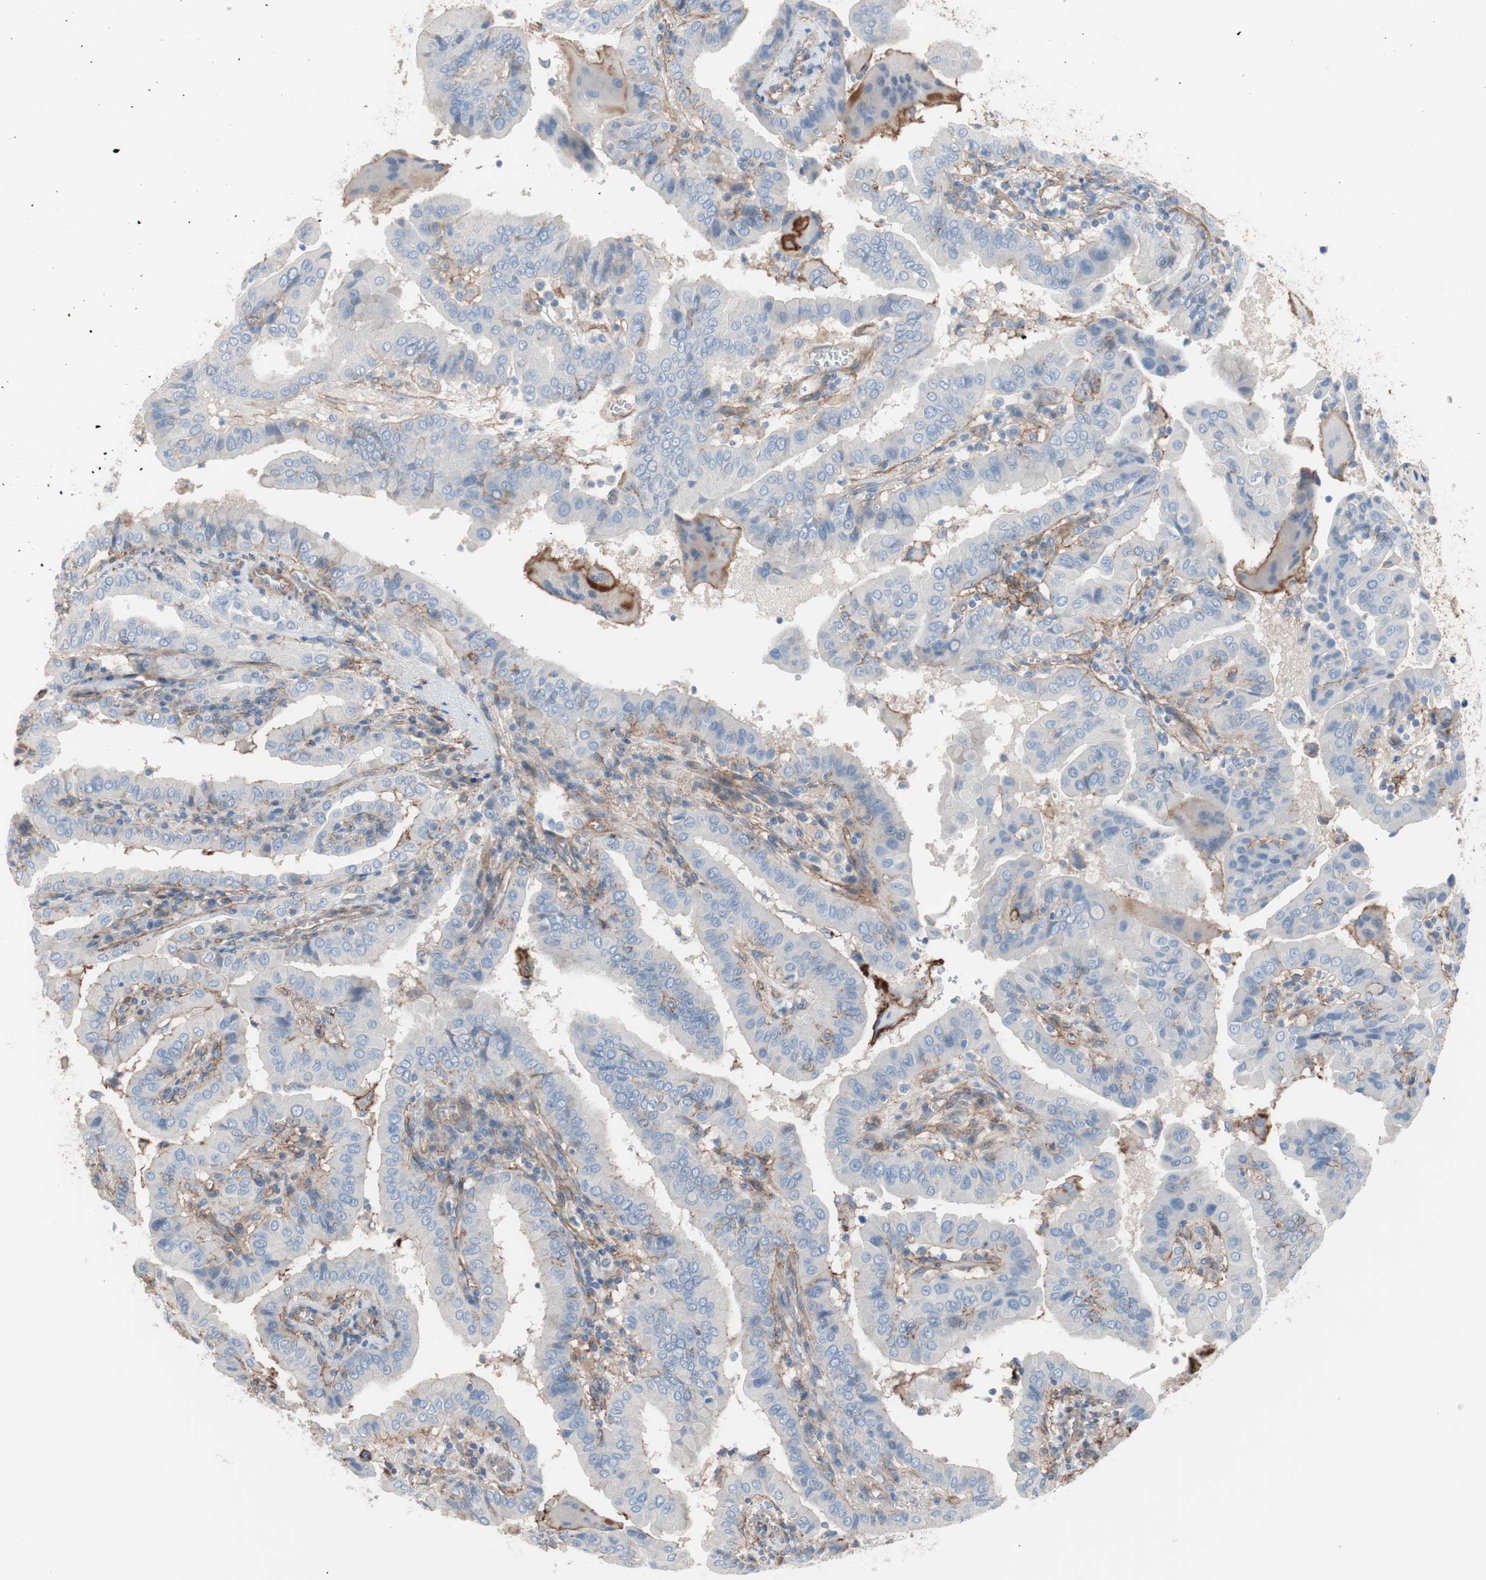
{"staining": {"intensity": "negative", "quantity": "none", "location": "none"}, "tissue": "thyroid cancer", "cell_type": "Tumor cells", "image_type": "cancer", "snomed": [{"axis": "morphology", "description": "Papillary adenocarcinoma, NOS"}, {"axis": "topography", "description": "Thyroid gland"}], "caption": "This is an immunohistochemistry histopathology image of human thyroid papillary adenocarcinoma. There is no expression in tumor cells.", "gene": "CD81", "patient": {"sex": "male", "age": 33}}